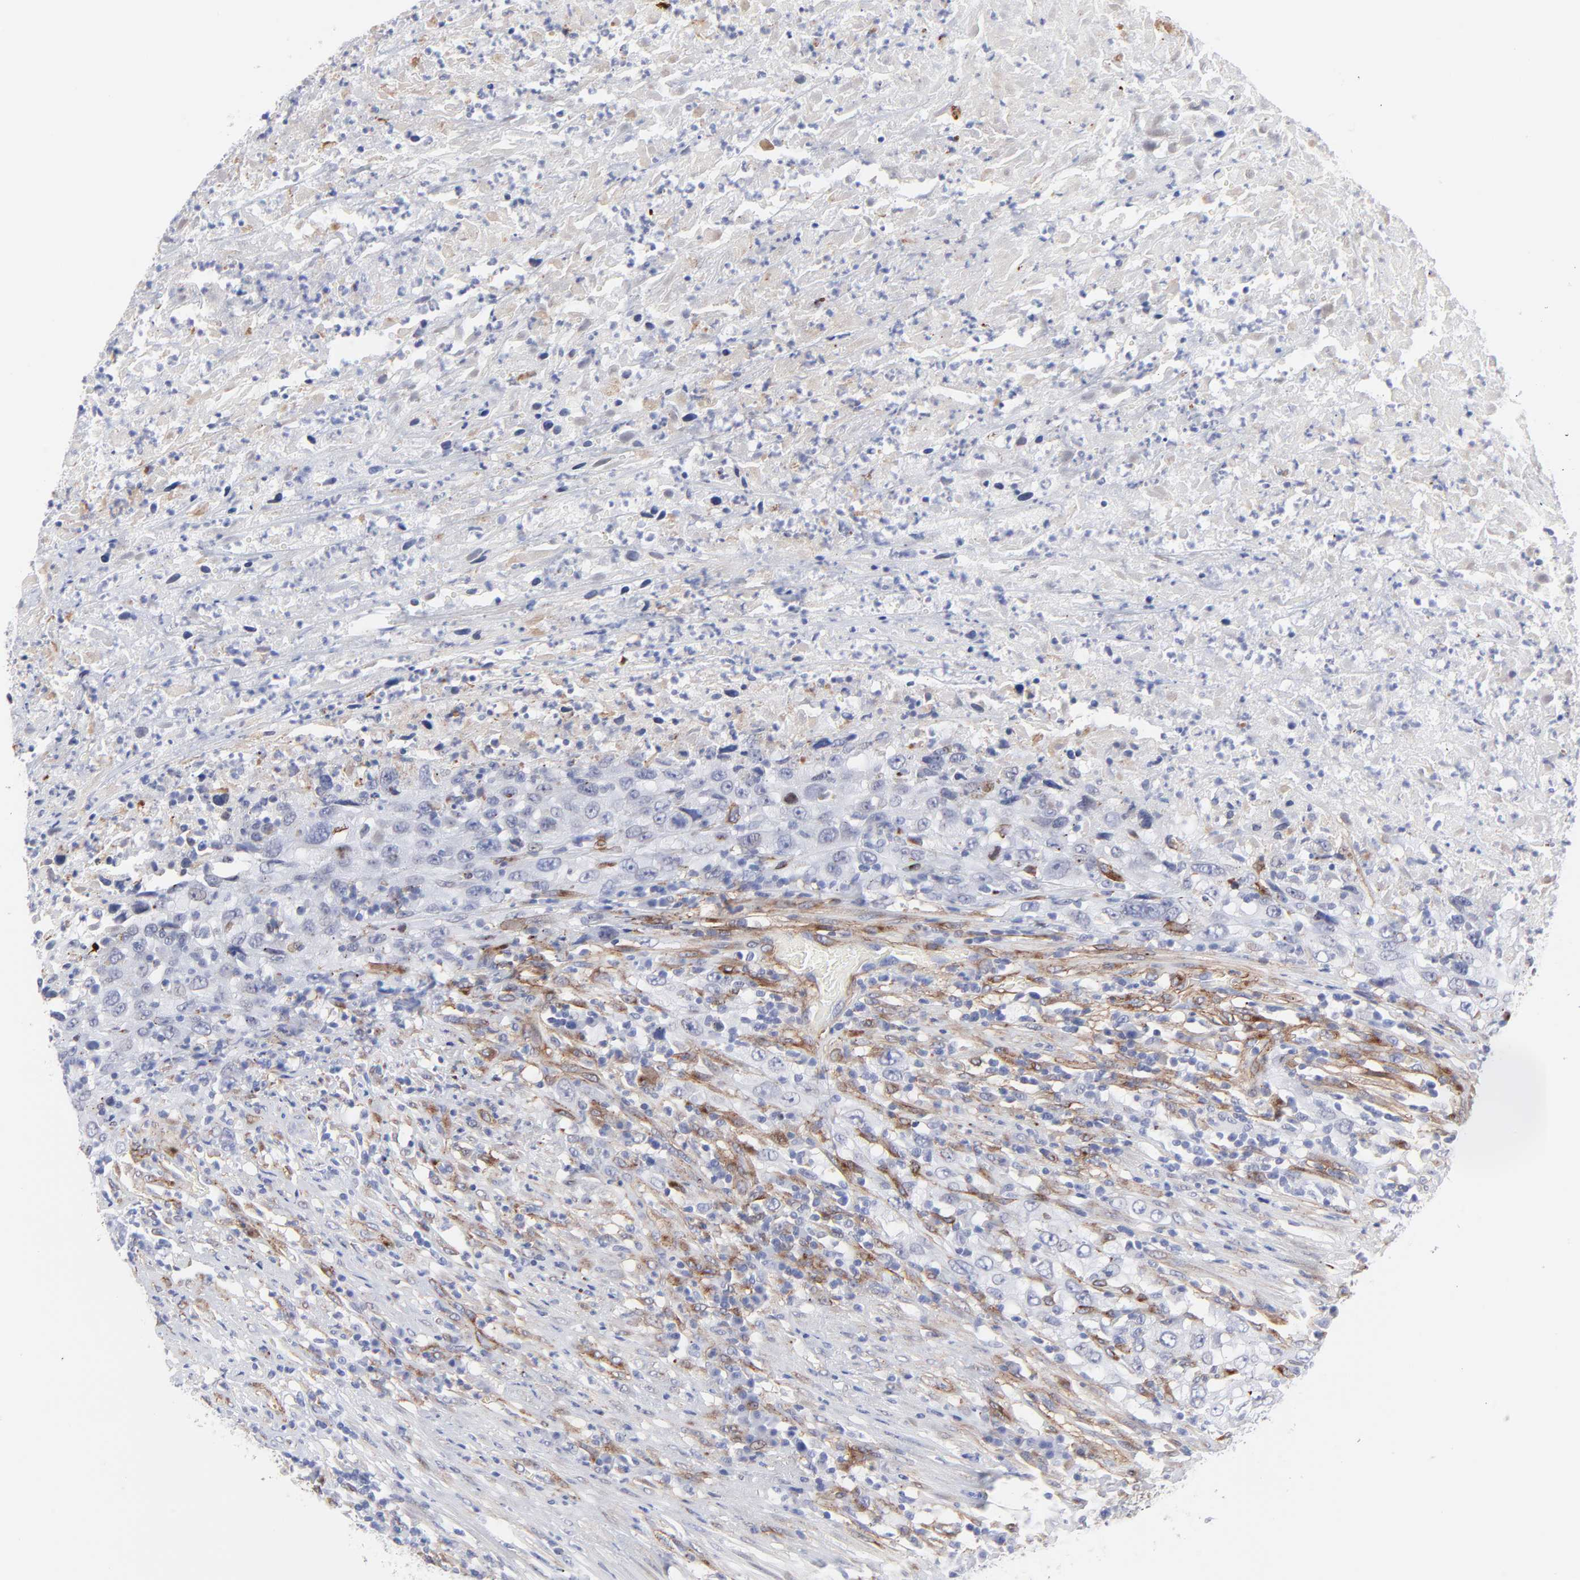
{"staining": {"intensity": "negative", "quantity": "none", "location": "none"}, "tissue": "urothelial cancer", "cell_type": "Tumor cells", "image_type": "cancer", "snomed": [{"axis": "morphology", "description": "Urothelial carcinoma, High grade"}, {"axis": "topography", "description": "Urinary bladder"}], "caption": "Photomicrograph shows no significant protein positivity in tumor cells of high-grade urothelial carcinoma.", "gene": "PDGFRB", "patient": {"sex": "male", "age": 61}}